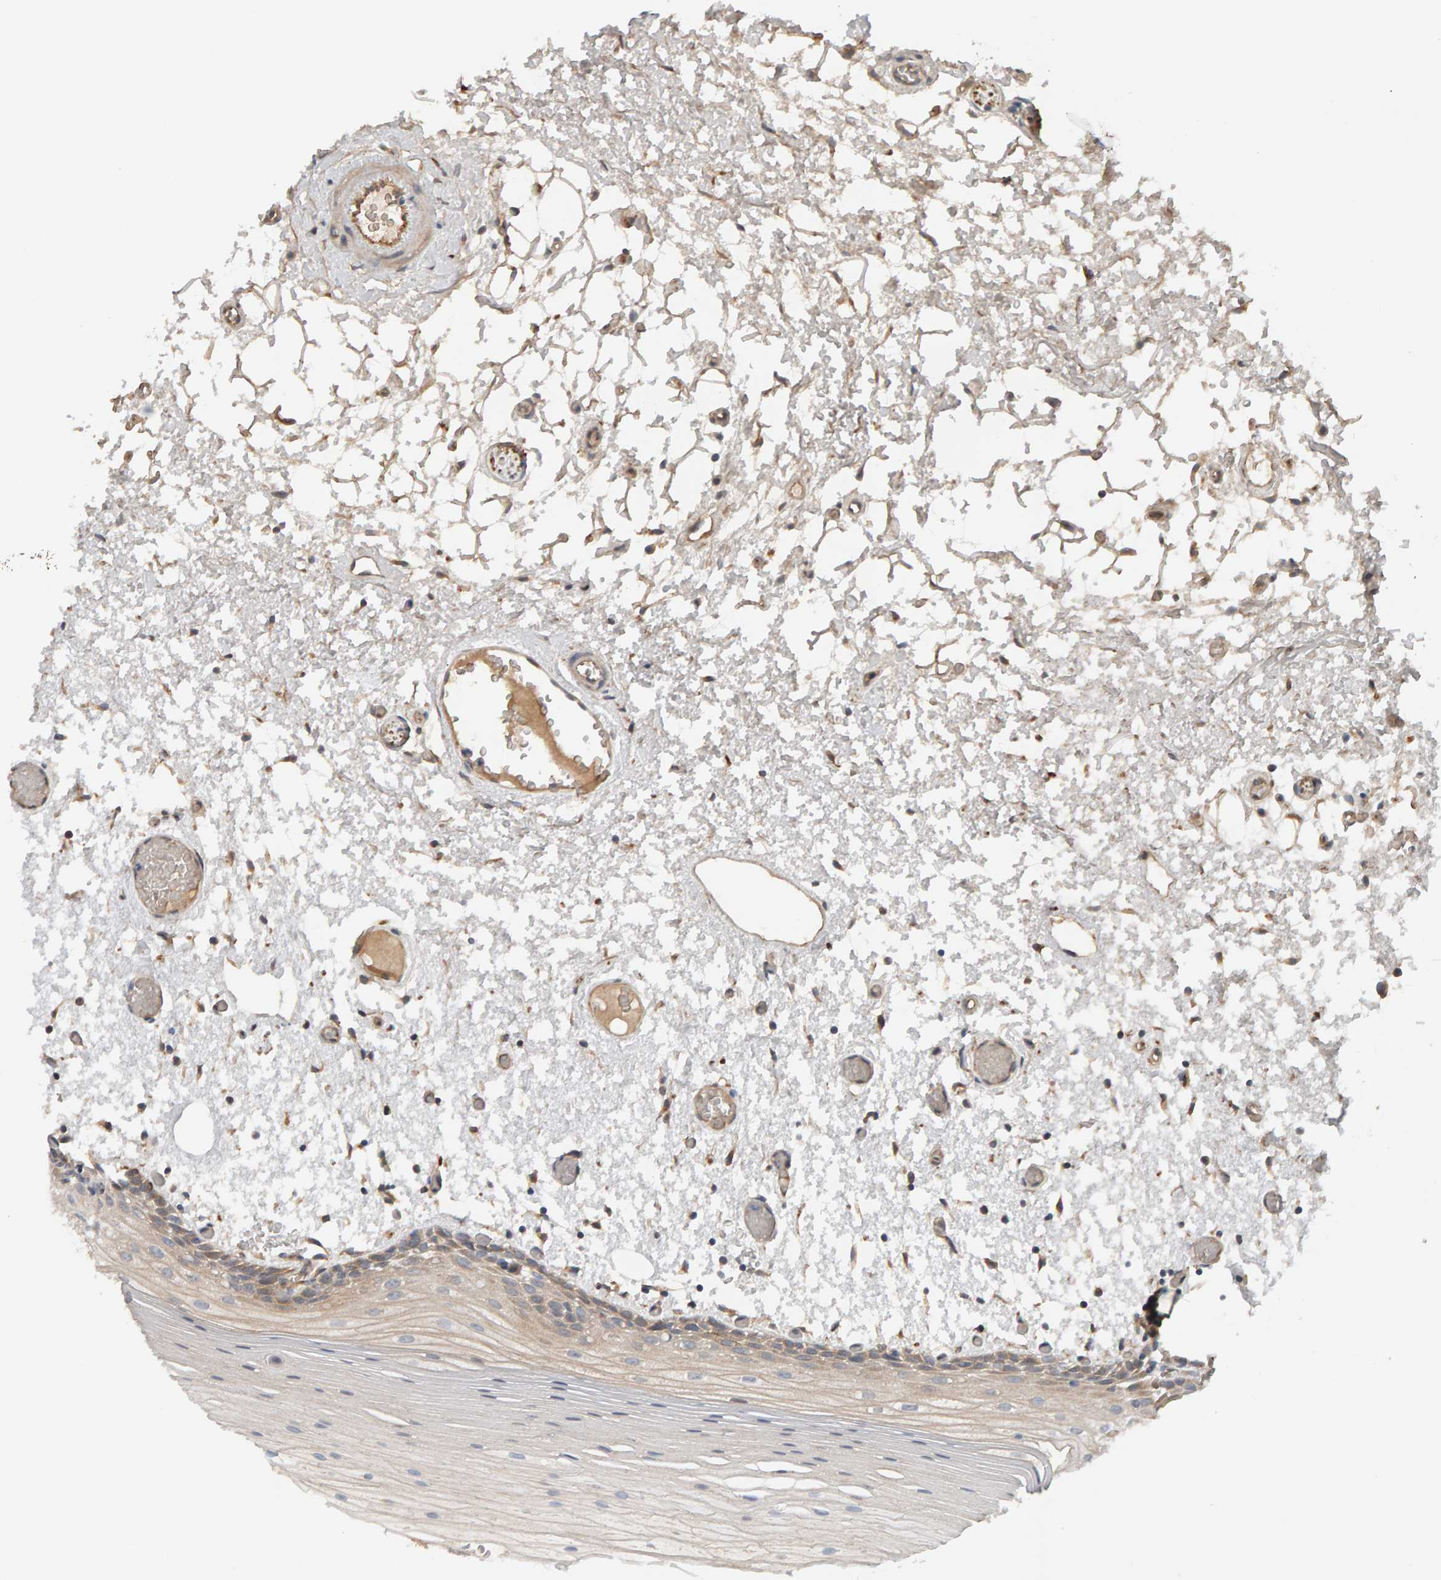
{"staining": {"intensity": "weak", "quantity": "<25%", "location": "cytoplasmic/membranous"}, "tissue": "oral mucosa", "cell_type": "Squamous epithelial cells", "image_type": "normal", "snomed": [{"axis": "morphology", "description": "Normal tissue, NOS"}, {"axis": "topography", "description": "Oral tissue"}], "caption": "An image of human oral mucosa is negative for staining in squamous epithelial cells. (DAB immunohistochemistry (IHC) visualized using brightfield microscopy, high magnification).", "gene": "IPPK", "patient": {"sex": "male", "age": 52}}